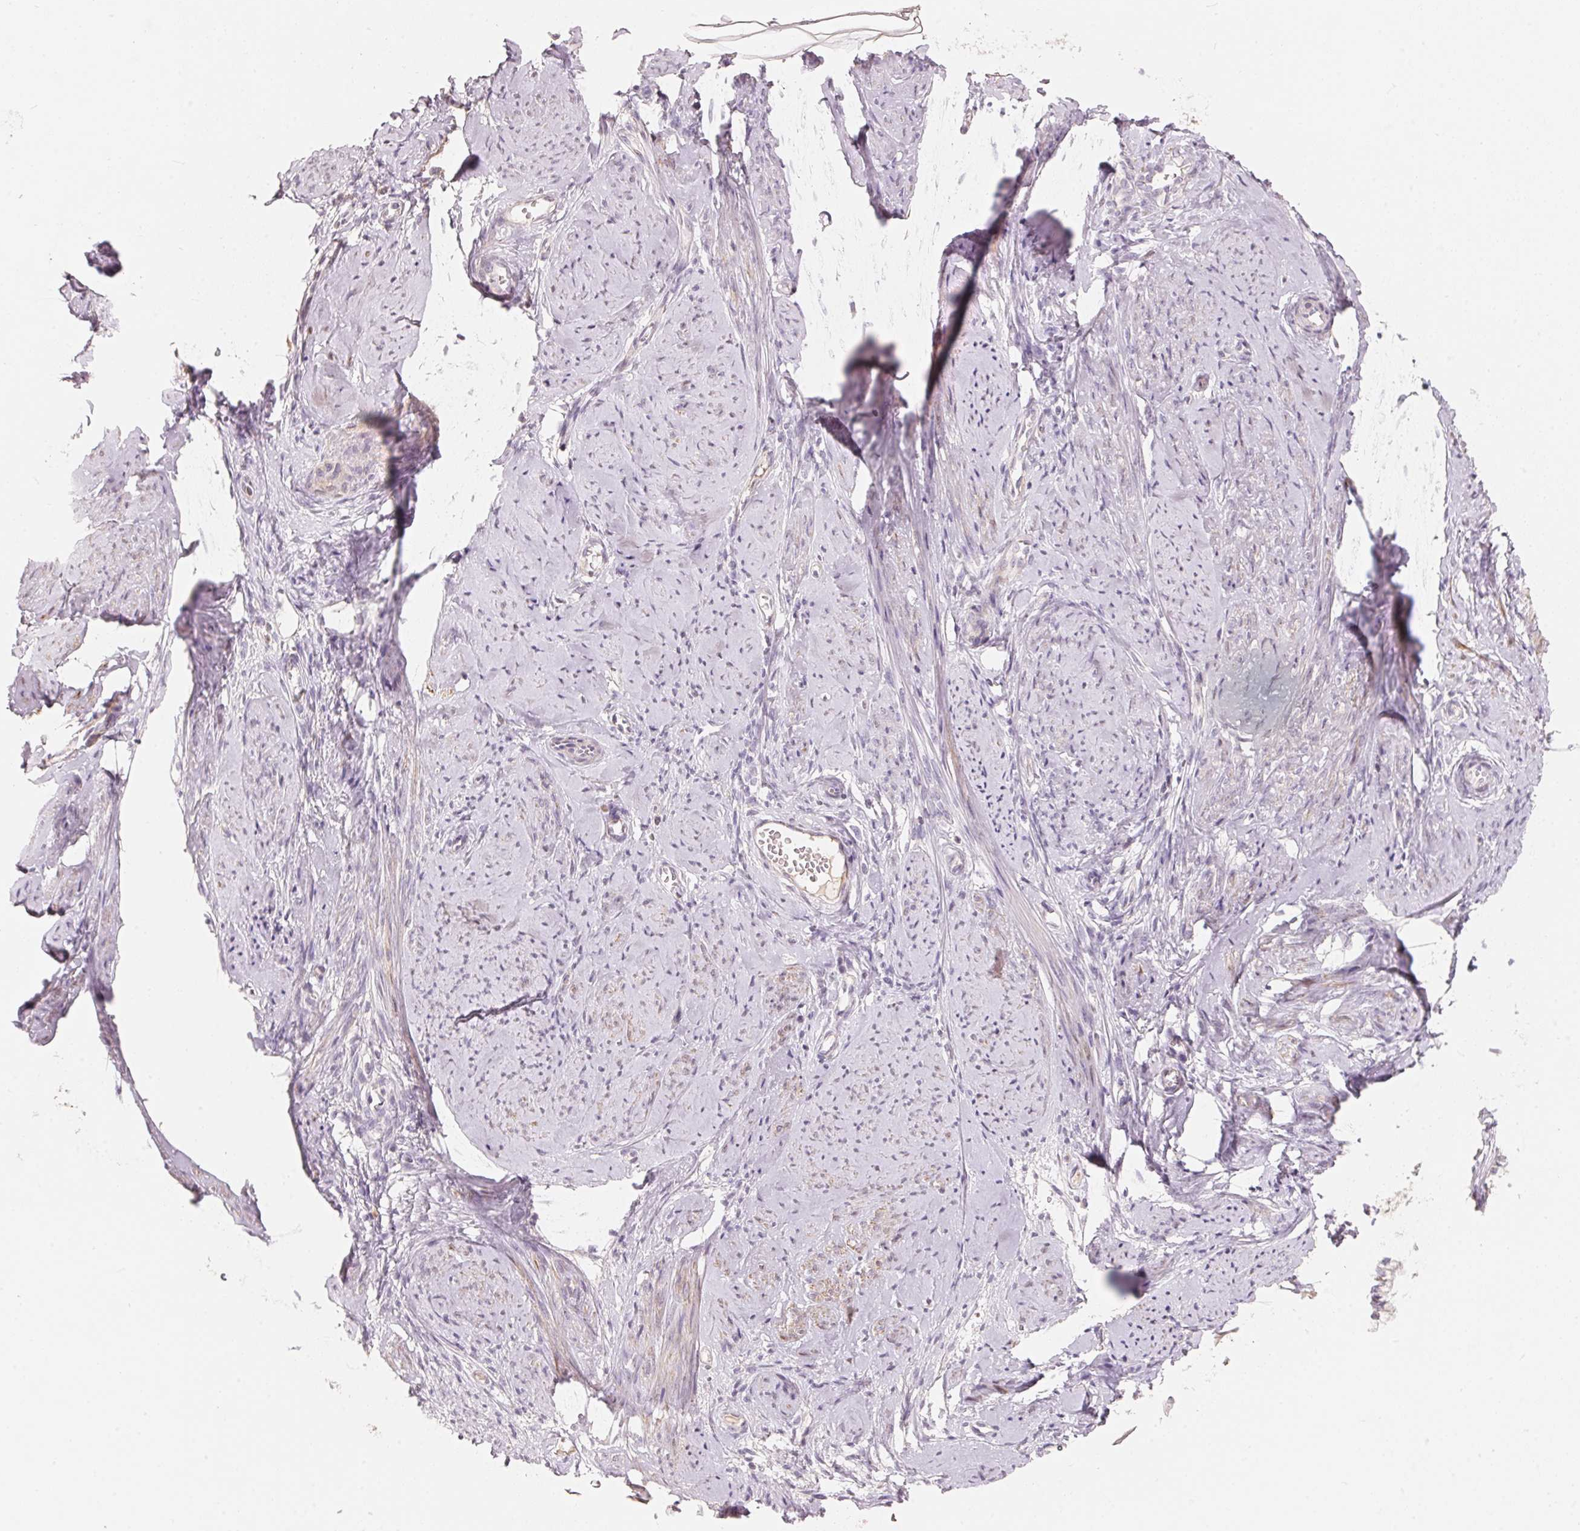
{"staining": {"intensity": "moderate", "quantity": "25%-75%", "location": "cytoplasmic/membranous"}, "tissue": "smooth muscle", "cell_type": "Smooth muscle cells", "image_type": "normal", "snomed": [{"axis": "morphology", "description": "Normal tissue, NOS"}, {"axis": "topography", "description": "Smooth muscle"}], "caption": "Immunohistochemical staining of normal smooth muscle displays 25%-75% levels of moderate cytoplasmic/membranous protein expression in approximately 25%-75% of smooth muscle cells. The protein of interest is stained brown, and the nuclei are stained in blue (DAB IHC with brightfield microscopy, high magnification).", "gene": "TP53AIP1", "patient": {"sex": "female", "age": 48}}